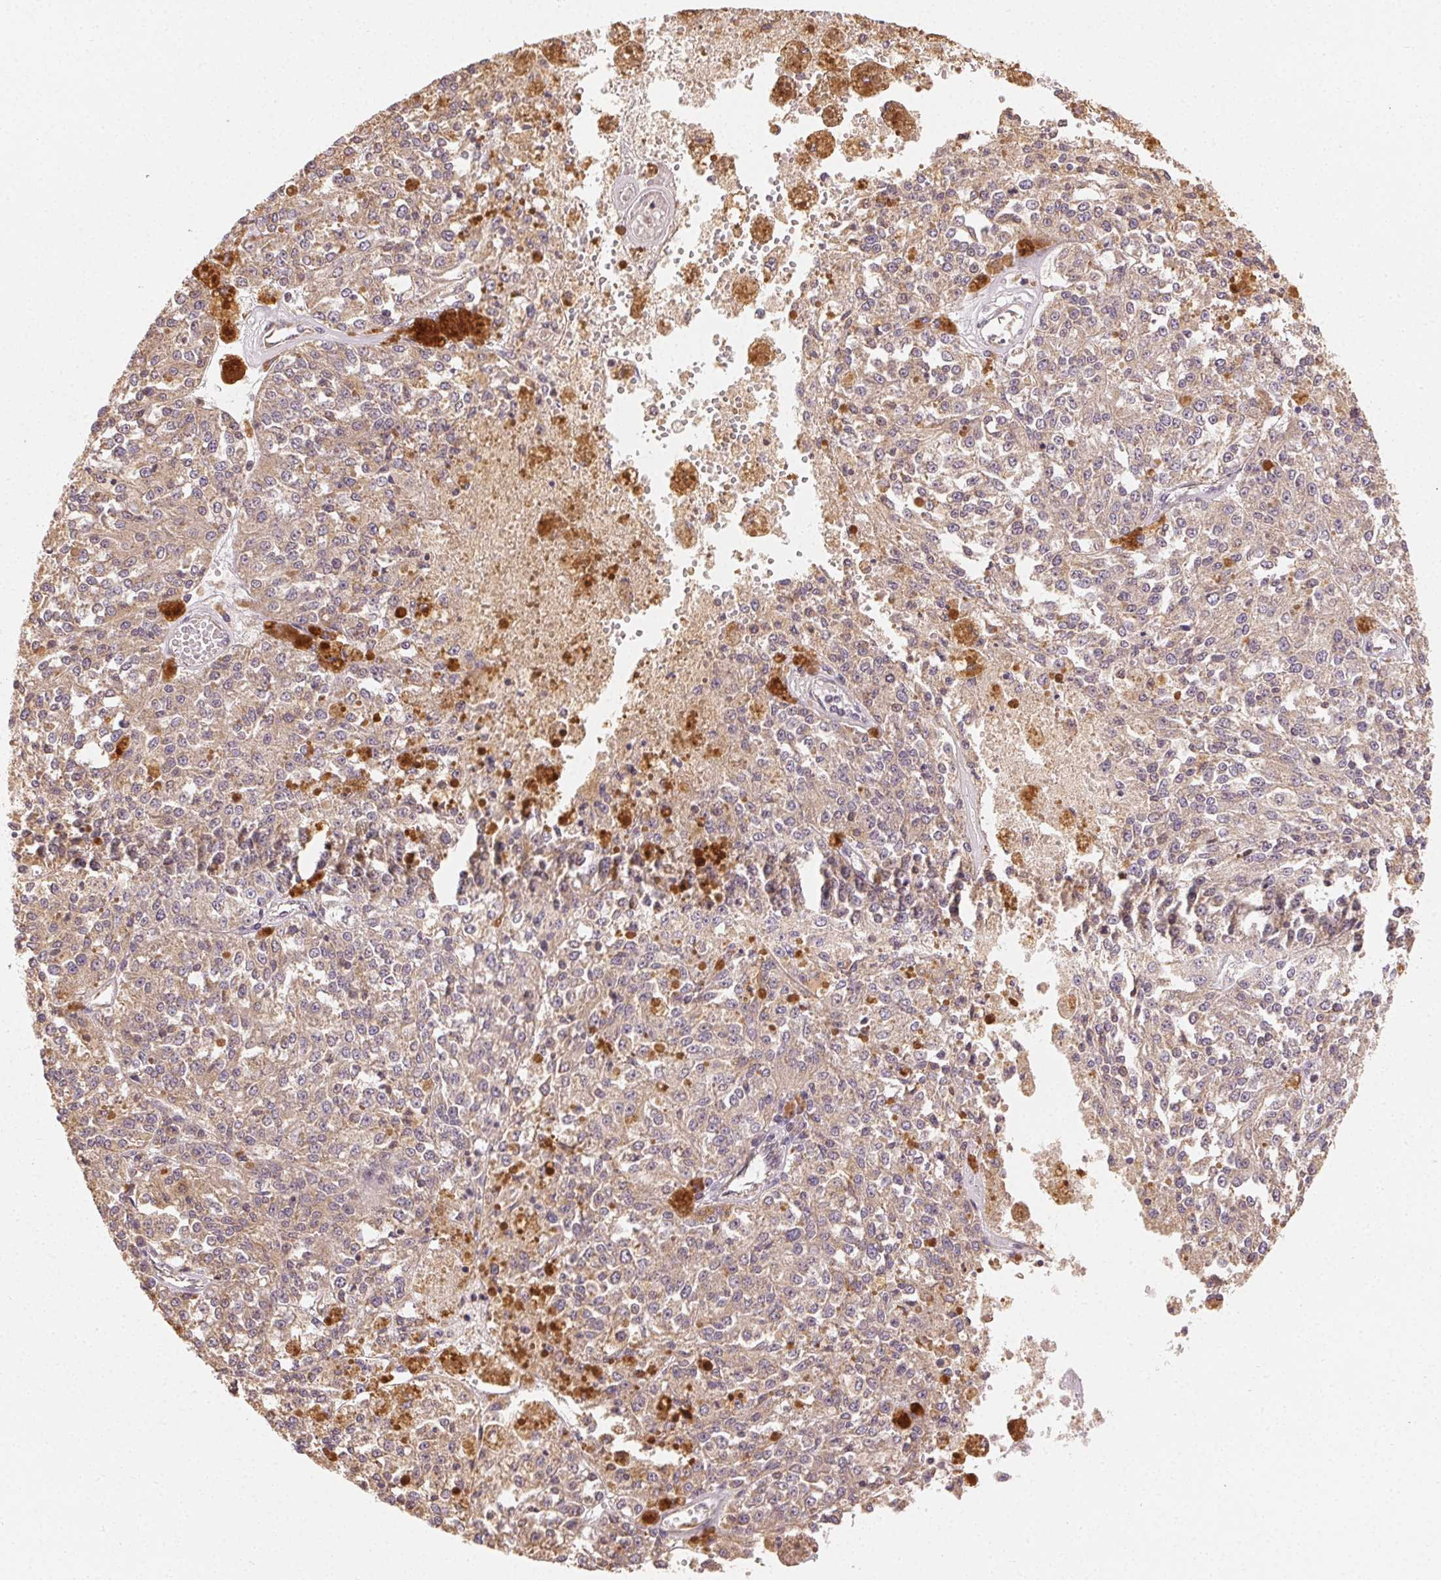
{"staining": {"intensity": "negative", "quantity": "none", "location": "none"}, "tissue": "melanoma", "cell_type": "Tumor cells", "image_type": "cancer", "snomed": [{"axis": "morphology", "description": "Malignant melanoma, Metastatic site"}, {"axis": "topography", "description": "Lymph node"}], "caption": "Histopathology image shows no protein staining in tumor cells of malignant melanoma (metastatic site) tissue.", "gene": "SEZ6L2", "patient": {"sex": "female", "age": 64}}